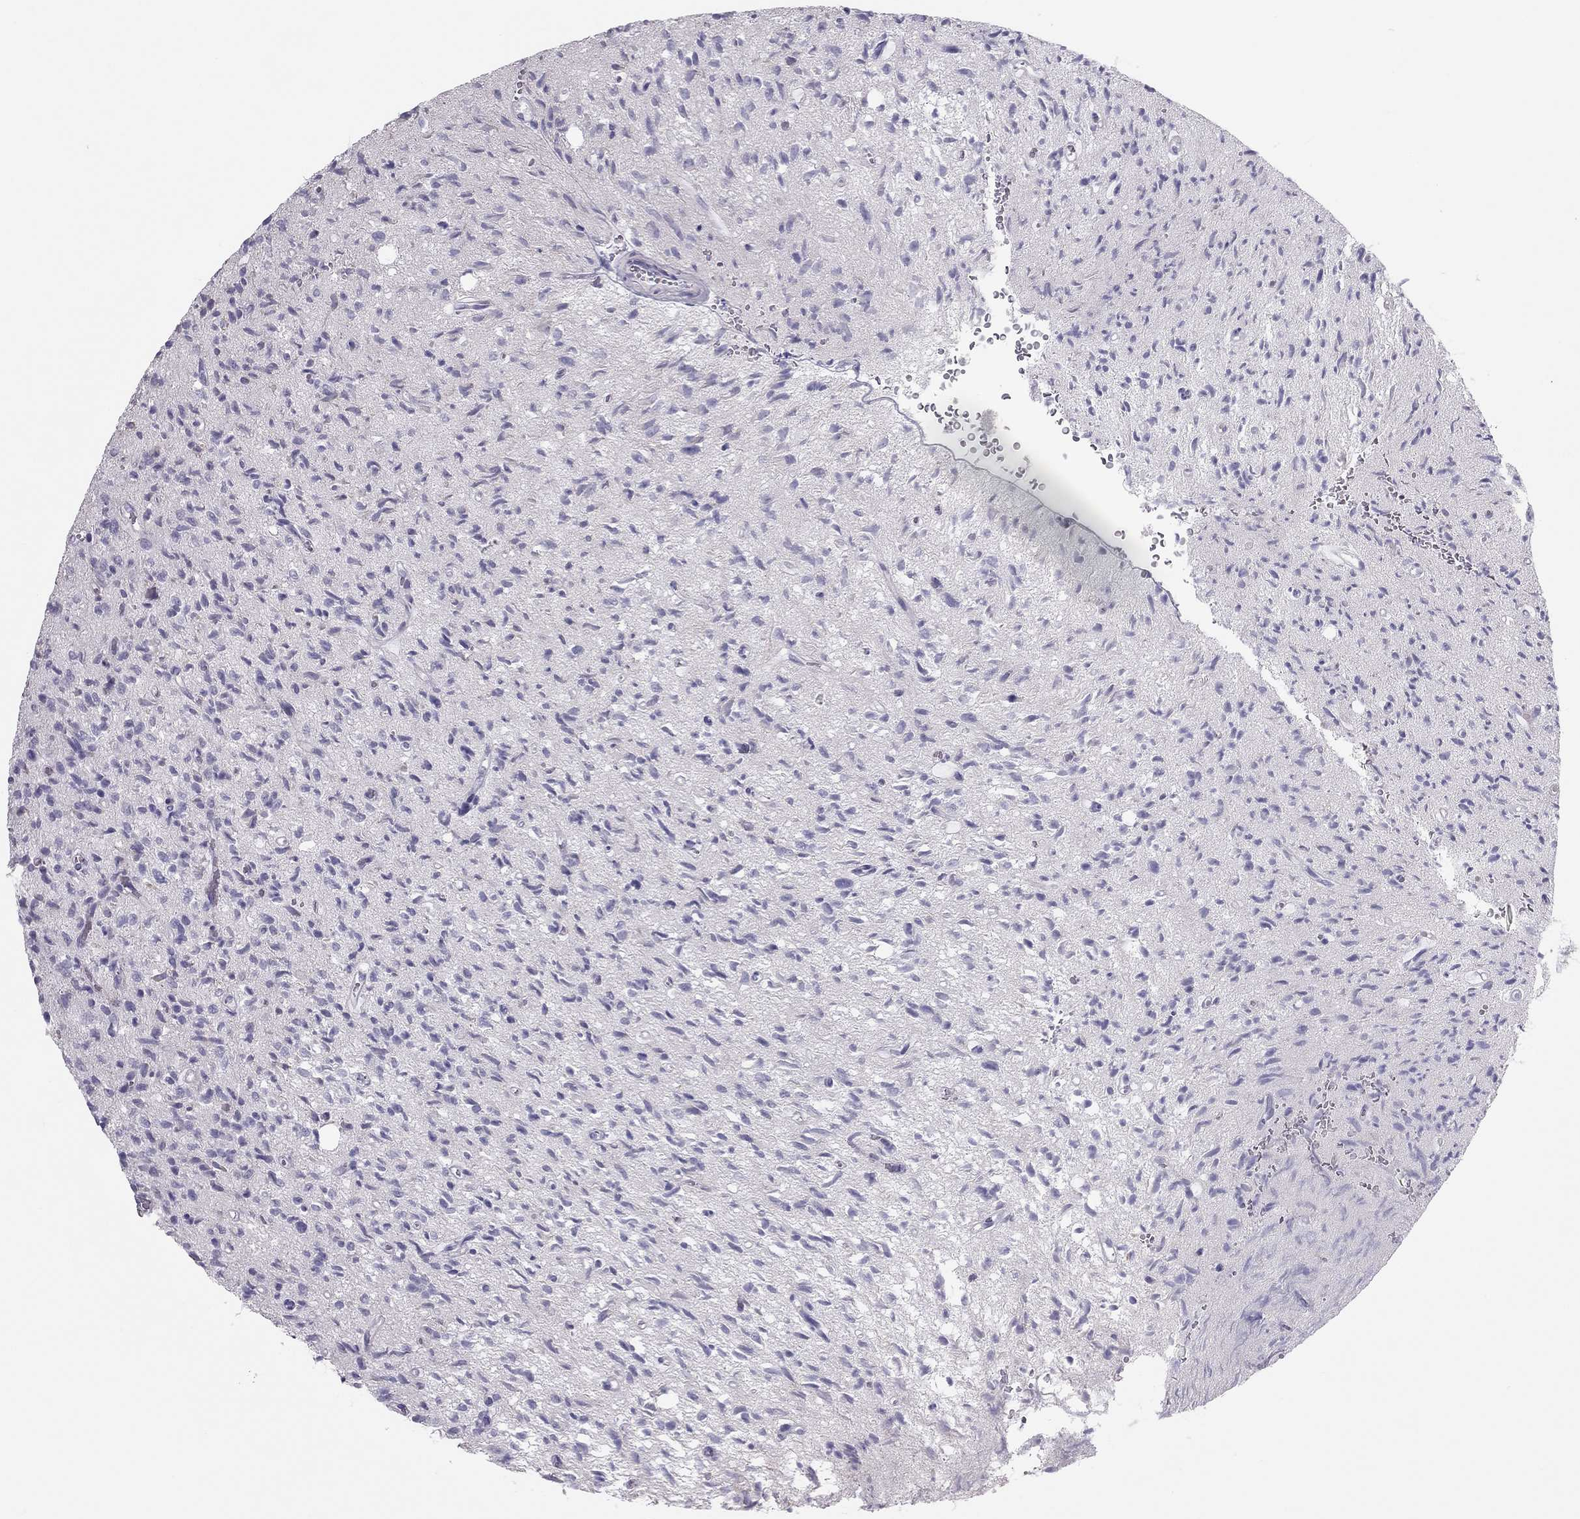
{"staining": {"intensity": "negative", "quantity": "none", "location": "none"}, "tissue": "glioma", "cell_type": "Tumor cells", "image_type": "cancer", "snomed": [{"axis": "morphology", "description": "Glioma, malignant, High grade"}, {"axis": "topography", "description": "Brain"}], "caption": "Immunohistochemical staining of malignant glioma (high-grade) displays no significant positivity in tumor cells.", "gene": "SPATA12", "patient": {"sex": "male", "age": 64}}